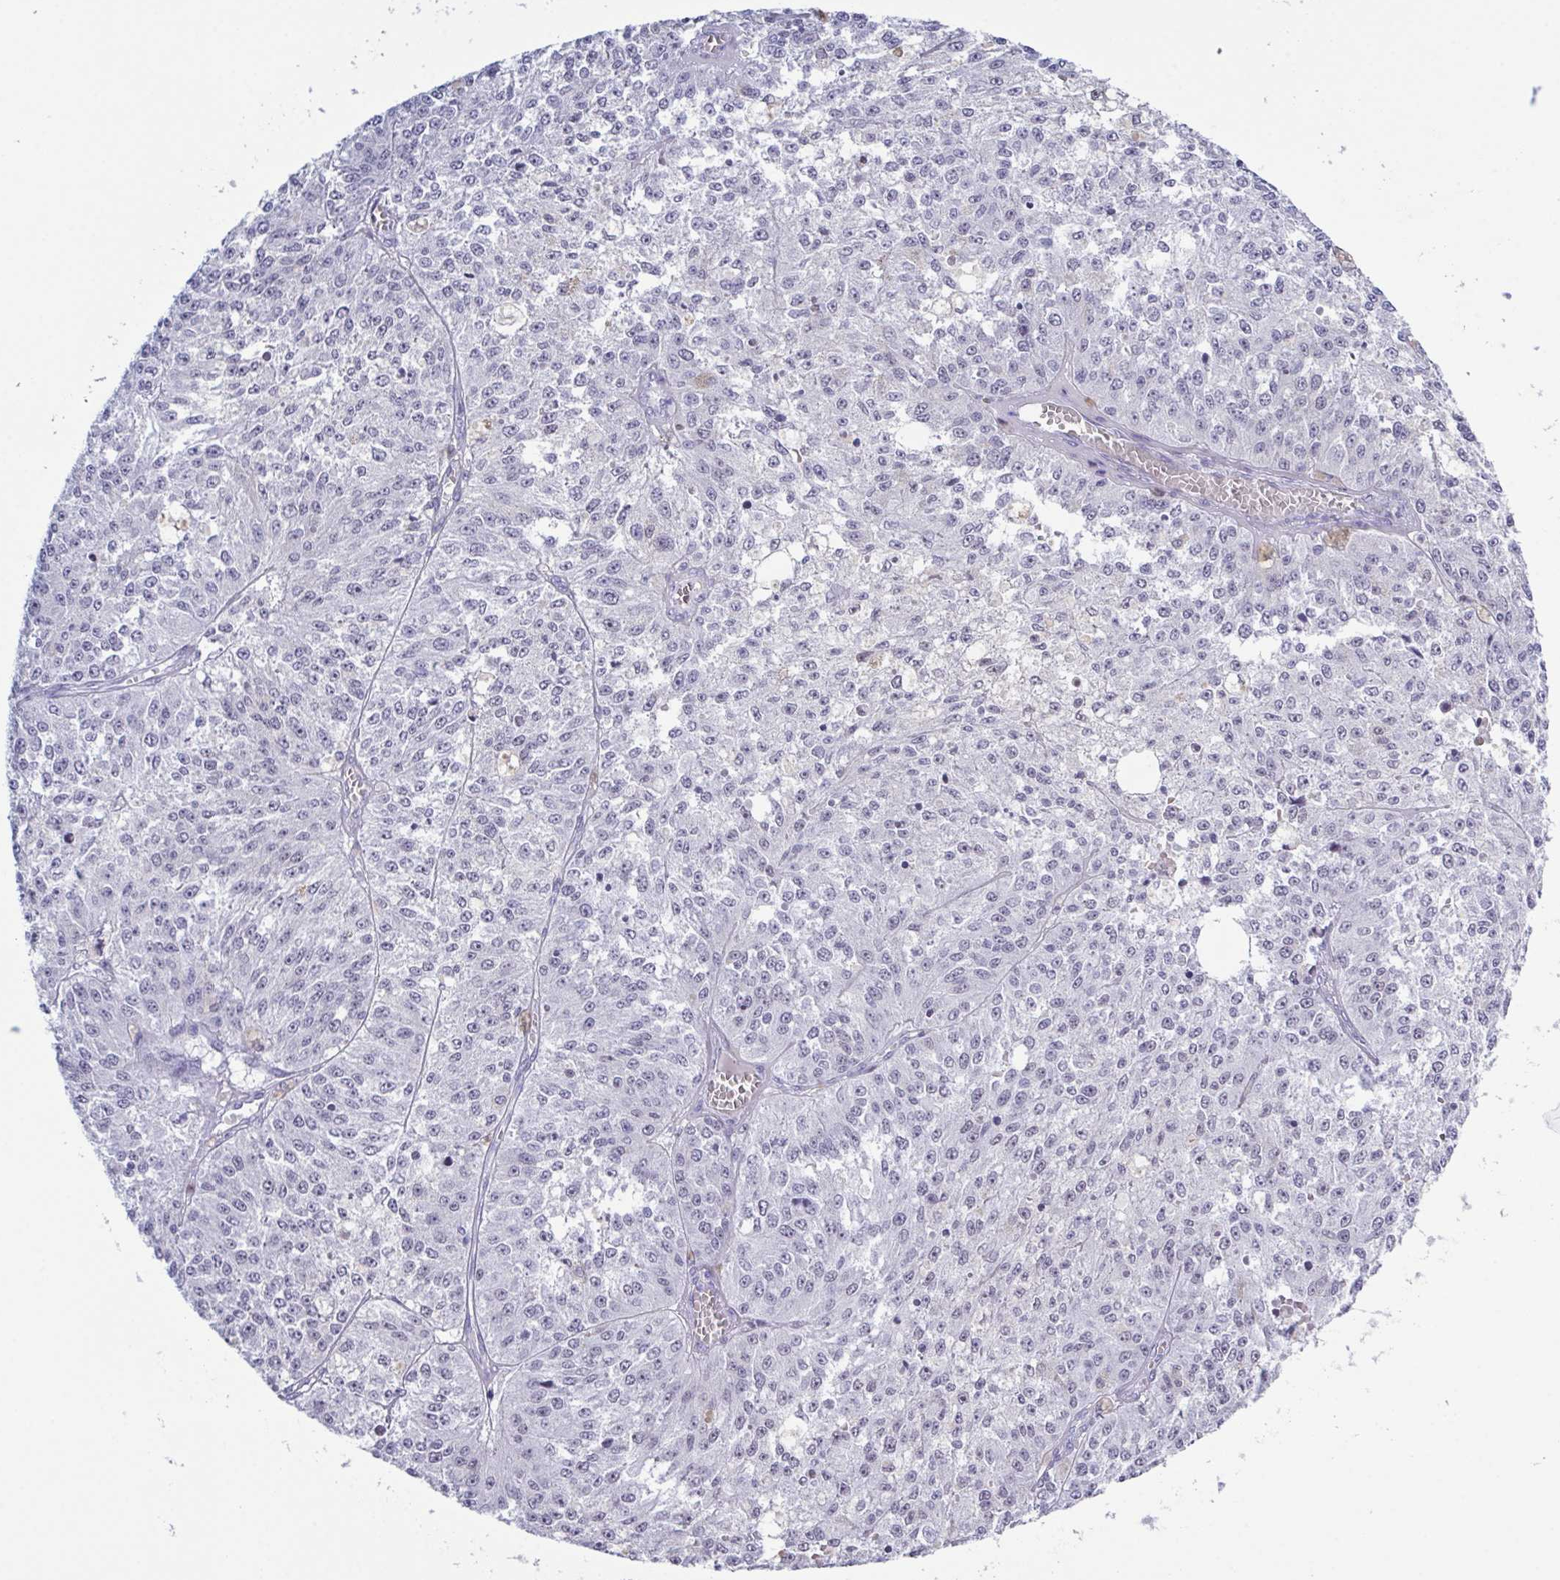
{"staining": {"intensity": "weak", "quantity": "<25%", "location": "nuclear"}, "tissue": "melanoma", "cell_type": "Tumor cells", "image_type": "cancer", "snomed": [{"axis": "morphology", "description": "Malignant melanoma, Metastatic site"}, {"axis": "topography", "description": "Lymph node"}], "caption": "High power microscopy micrograph of an immunohistochemistry image of melanoma, revealing no significant staining in tumor cells. Nuclei are stained in blue.", "gene": "SUGP2", "patient": {"sex": "female", "age": 64}}